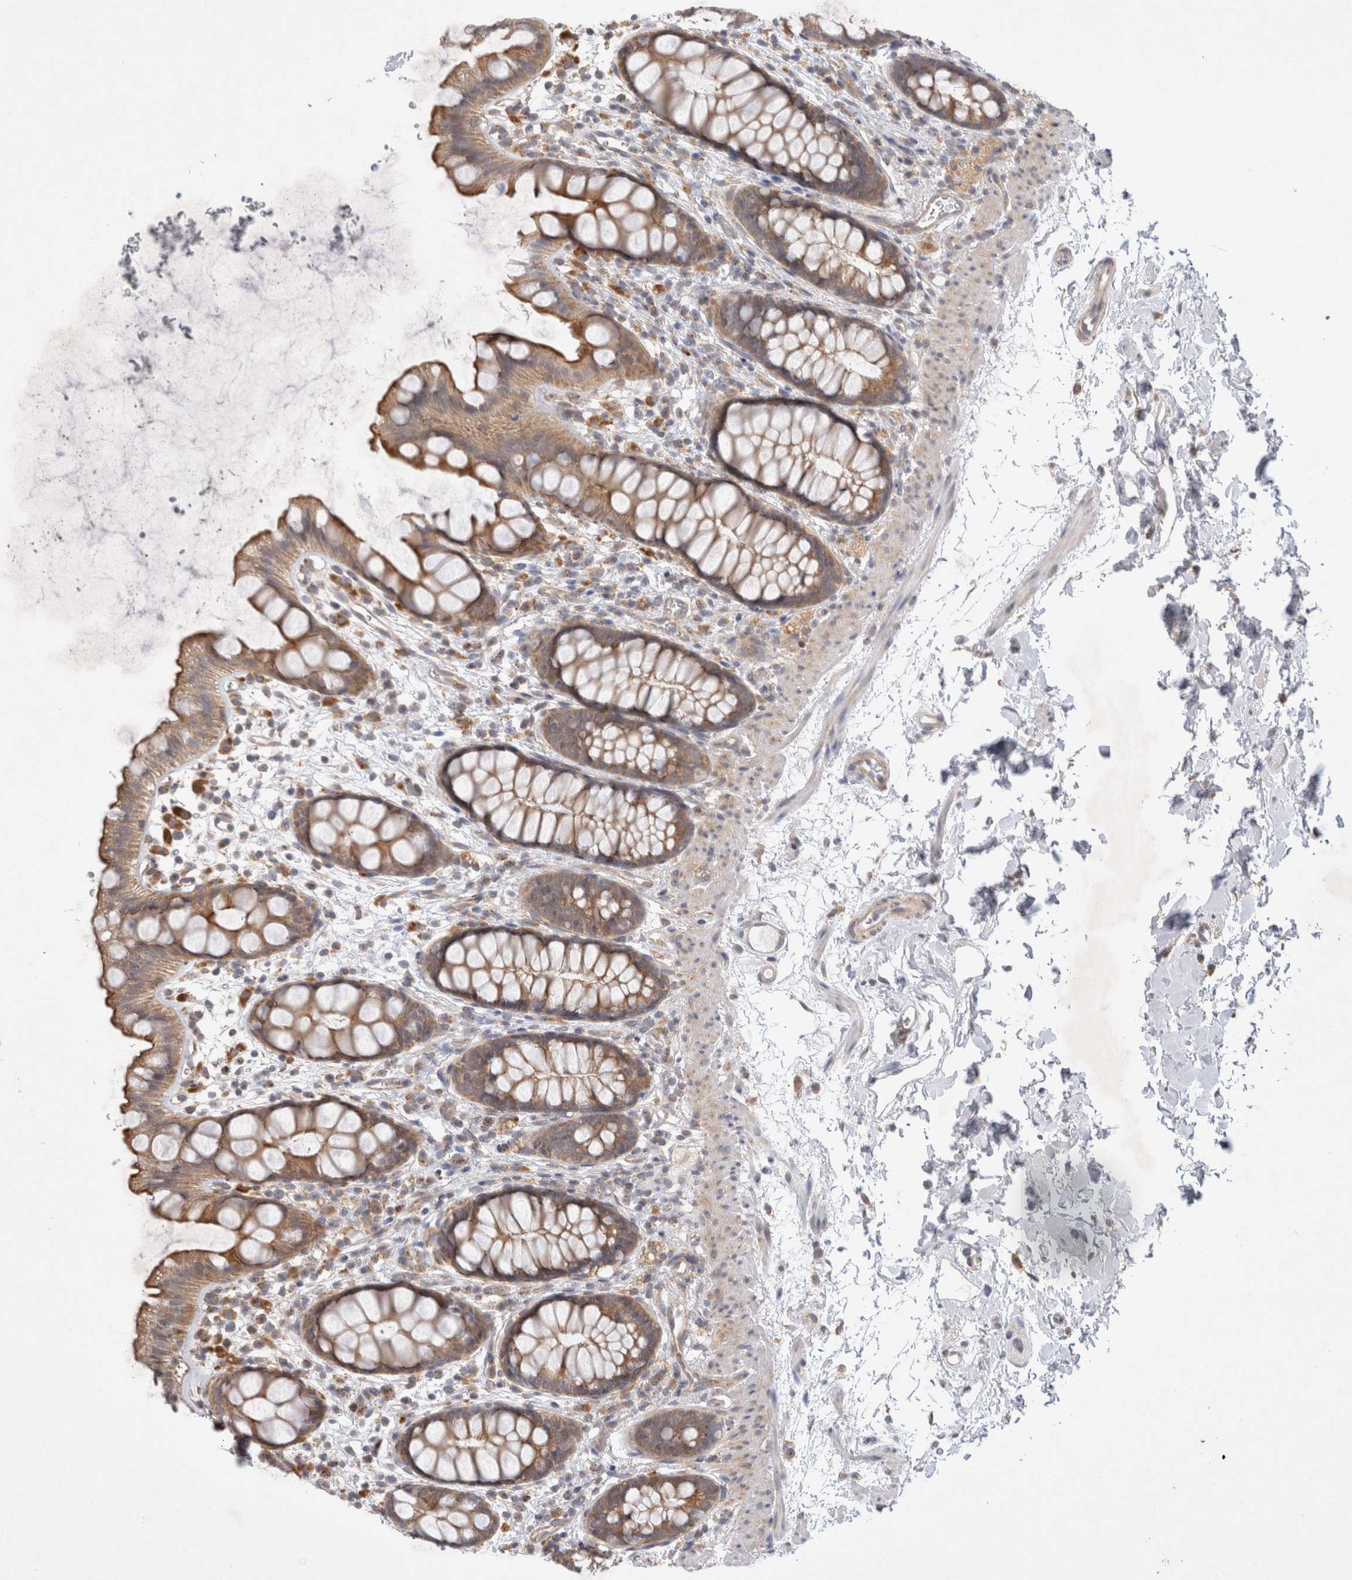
{"staining": {"intensity": "moderate", "quantity": ">75%", "location": "cytoplasmic/membranous"}, "tissue": "rectum", "cell_type": "Glandular cells", "image_type": "normal", "snomed": [{"axis": "morphology", "description": "Normal tissue, NOS"}, {"axis": "topography", "description": "Rectum"}], "caption": "IHC histopathology image of benign rectum stained for a protein (brown), which shows medium levels of moderate cytoplasmic/membranous positivity in approximately >75% of glandular cells.", "gene": "NPC1", "patient": {"sex": "female", "age": 65}}